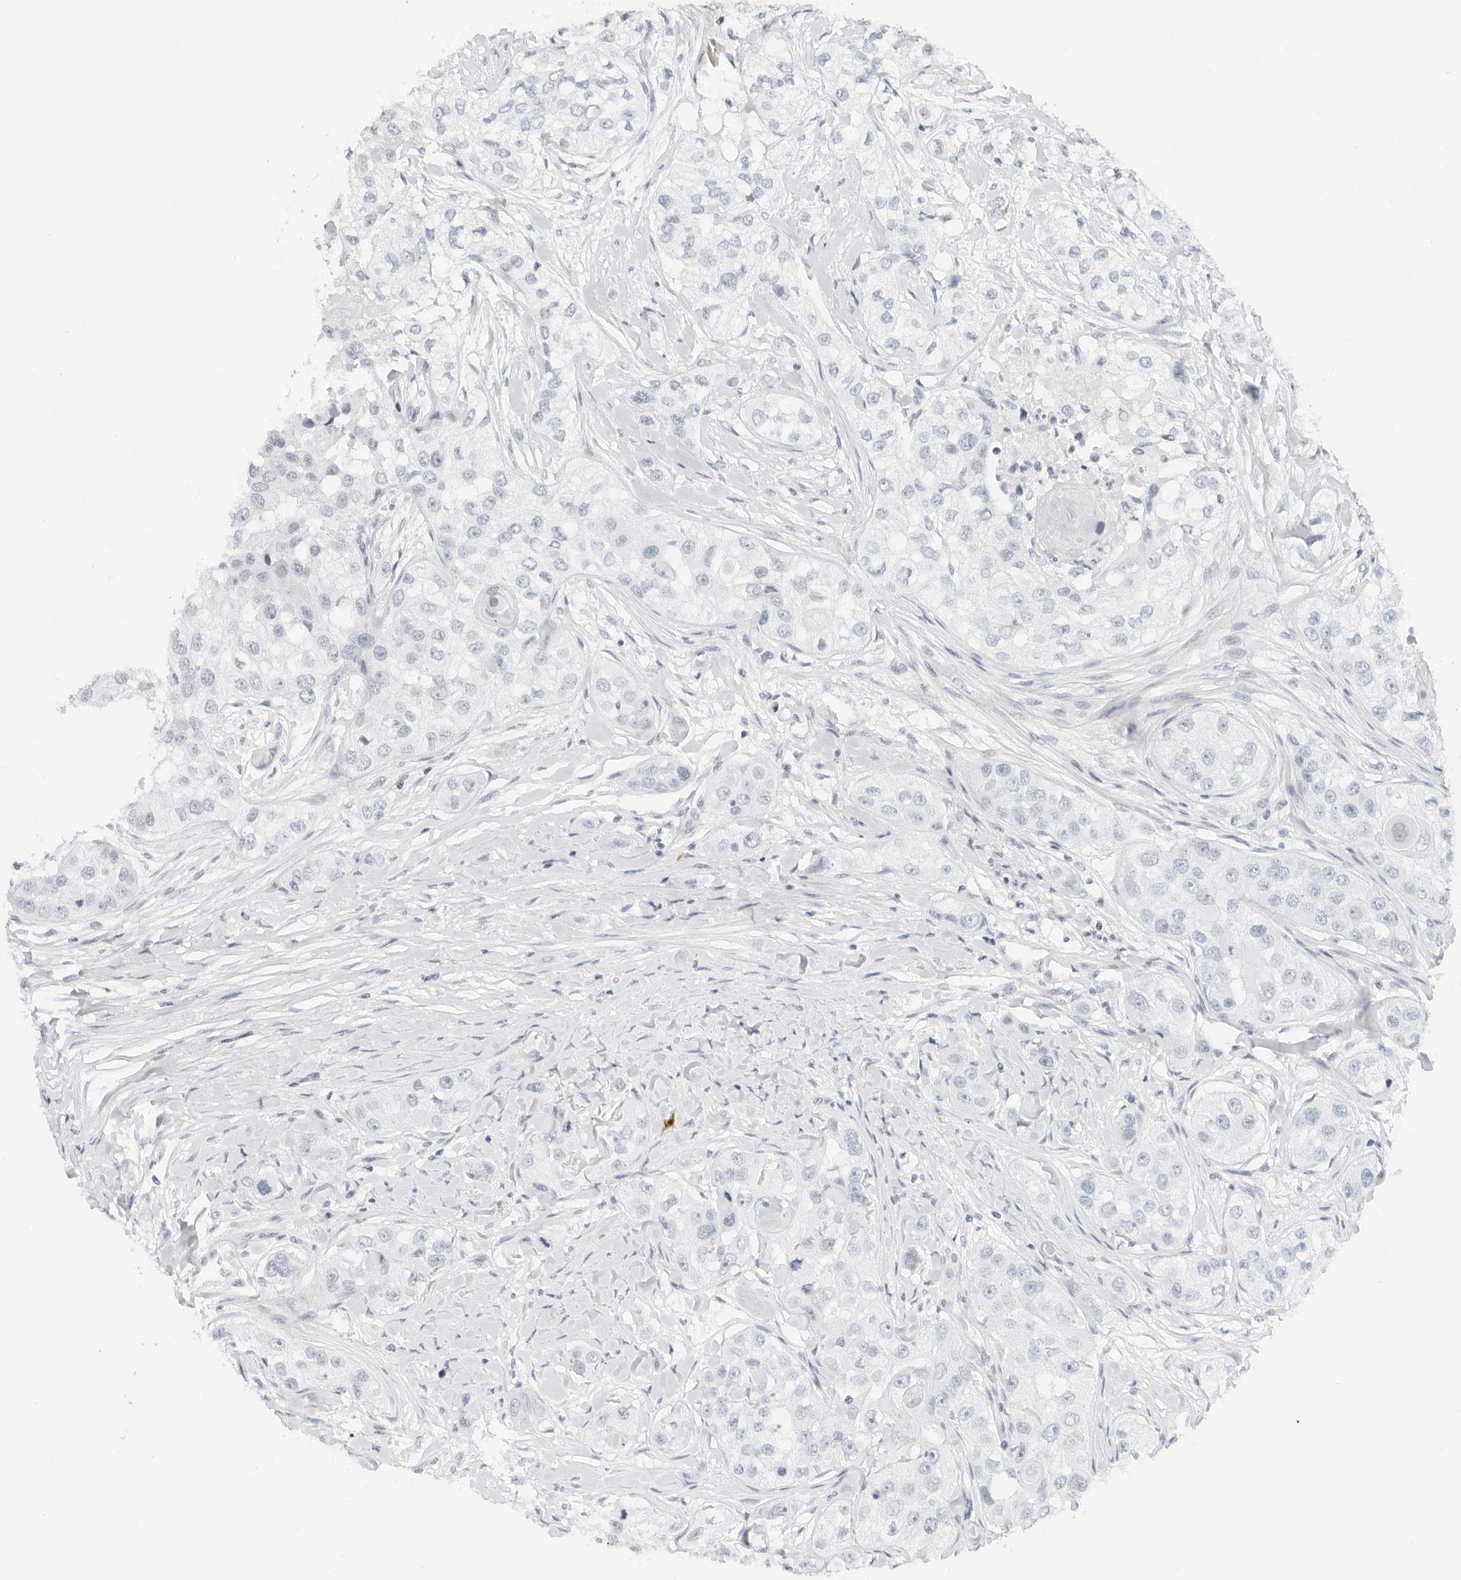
{"staining": {"intensity": "negative", "quantity": "none", "location": "none"}, "tissue": "head and neck cancer", "cell_type": "Tumor cells", "image_type": "cancer", "snomed": [{"axis": "morphology", "description": "Normal tissue, NOS"}, {"axis": "morphology", "description": "Squamous cell carcinoma, NOS"}, {"axis": "topography", "description": "Skeletal muscle"}, {"axis": "topography", "description": "Head-Neck"}], "caption": "A high-resolution histopathology image shows immunohistochemistry staining of head and neck cancer, which displays no significant positivity in tumor cells. (DAB (3,3'-diaminobenzidine) immunohistochemistry (IHC), high magnification).", "gene": "PARP10", "patient": {"sex": "male", "age": 51}}